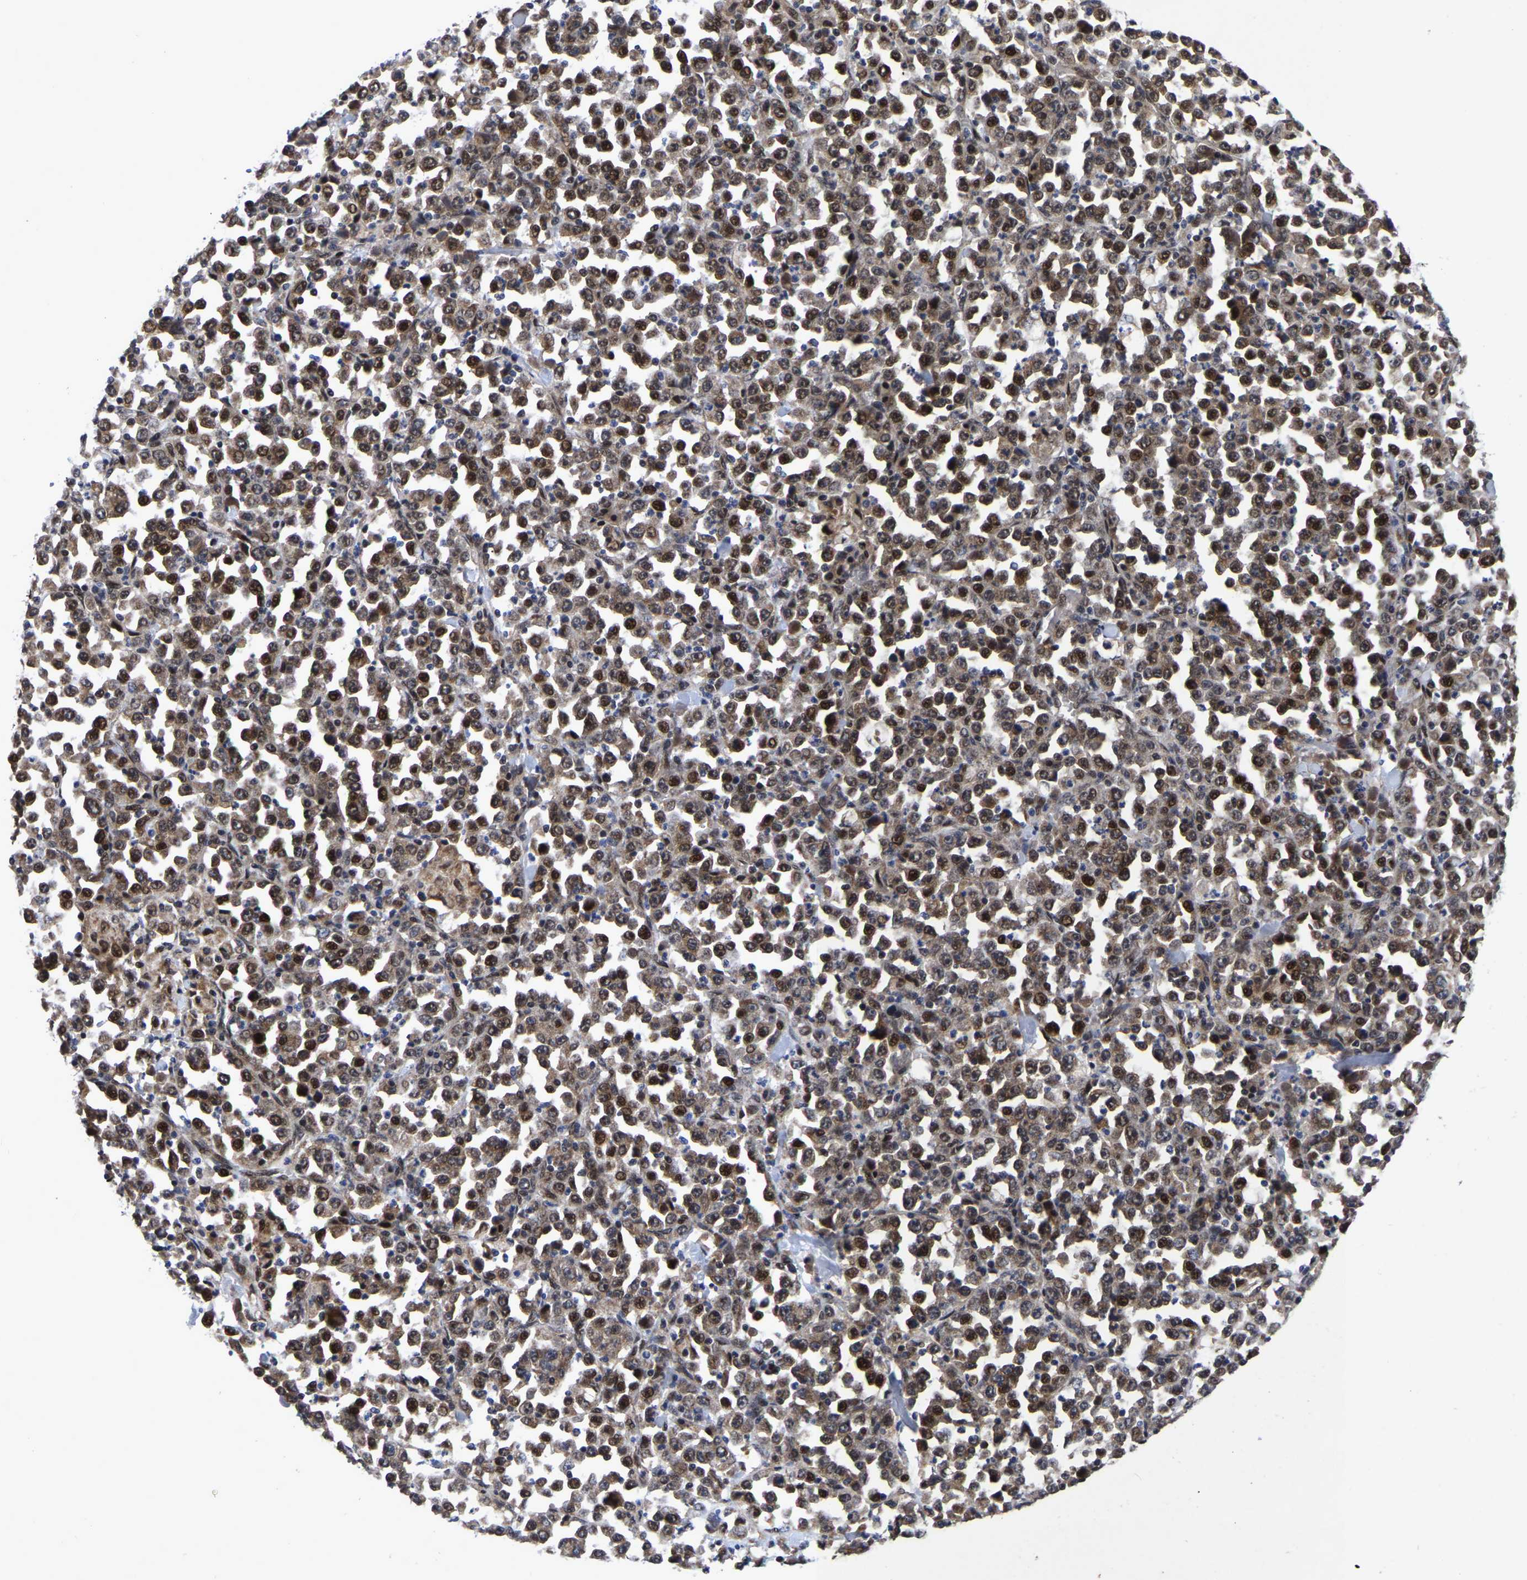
{"staining": {"intensity": "strong", "quantity": ">75%", "location": "cytoplasmic/membranous,nuclear"}, "tissue": "stomach cancer", "cell_type": "Tumor cells", "image_type": "cancer", "snomed": [{"axis": "morphology", "description": "Normal tissue, NOS"}, {"axis": "morphology", "description": "Adenocarcinoma, NOS"}, {"axis": "topography", "description": "Stomach, upper"}, {"axis": "topography", "description": "Stomach"}], "caption": "Protein expression analysis of stomach adenocarcinoma demonstrates strong cytoplasmic/membranous and nuclear staining in about >75% of tumor cells. The protein of interest is shown in brown color, while the nuclei are stained blue.", "gene": "JUNB", "patient": {"sex": "male", "age": 59}}